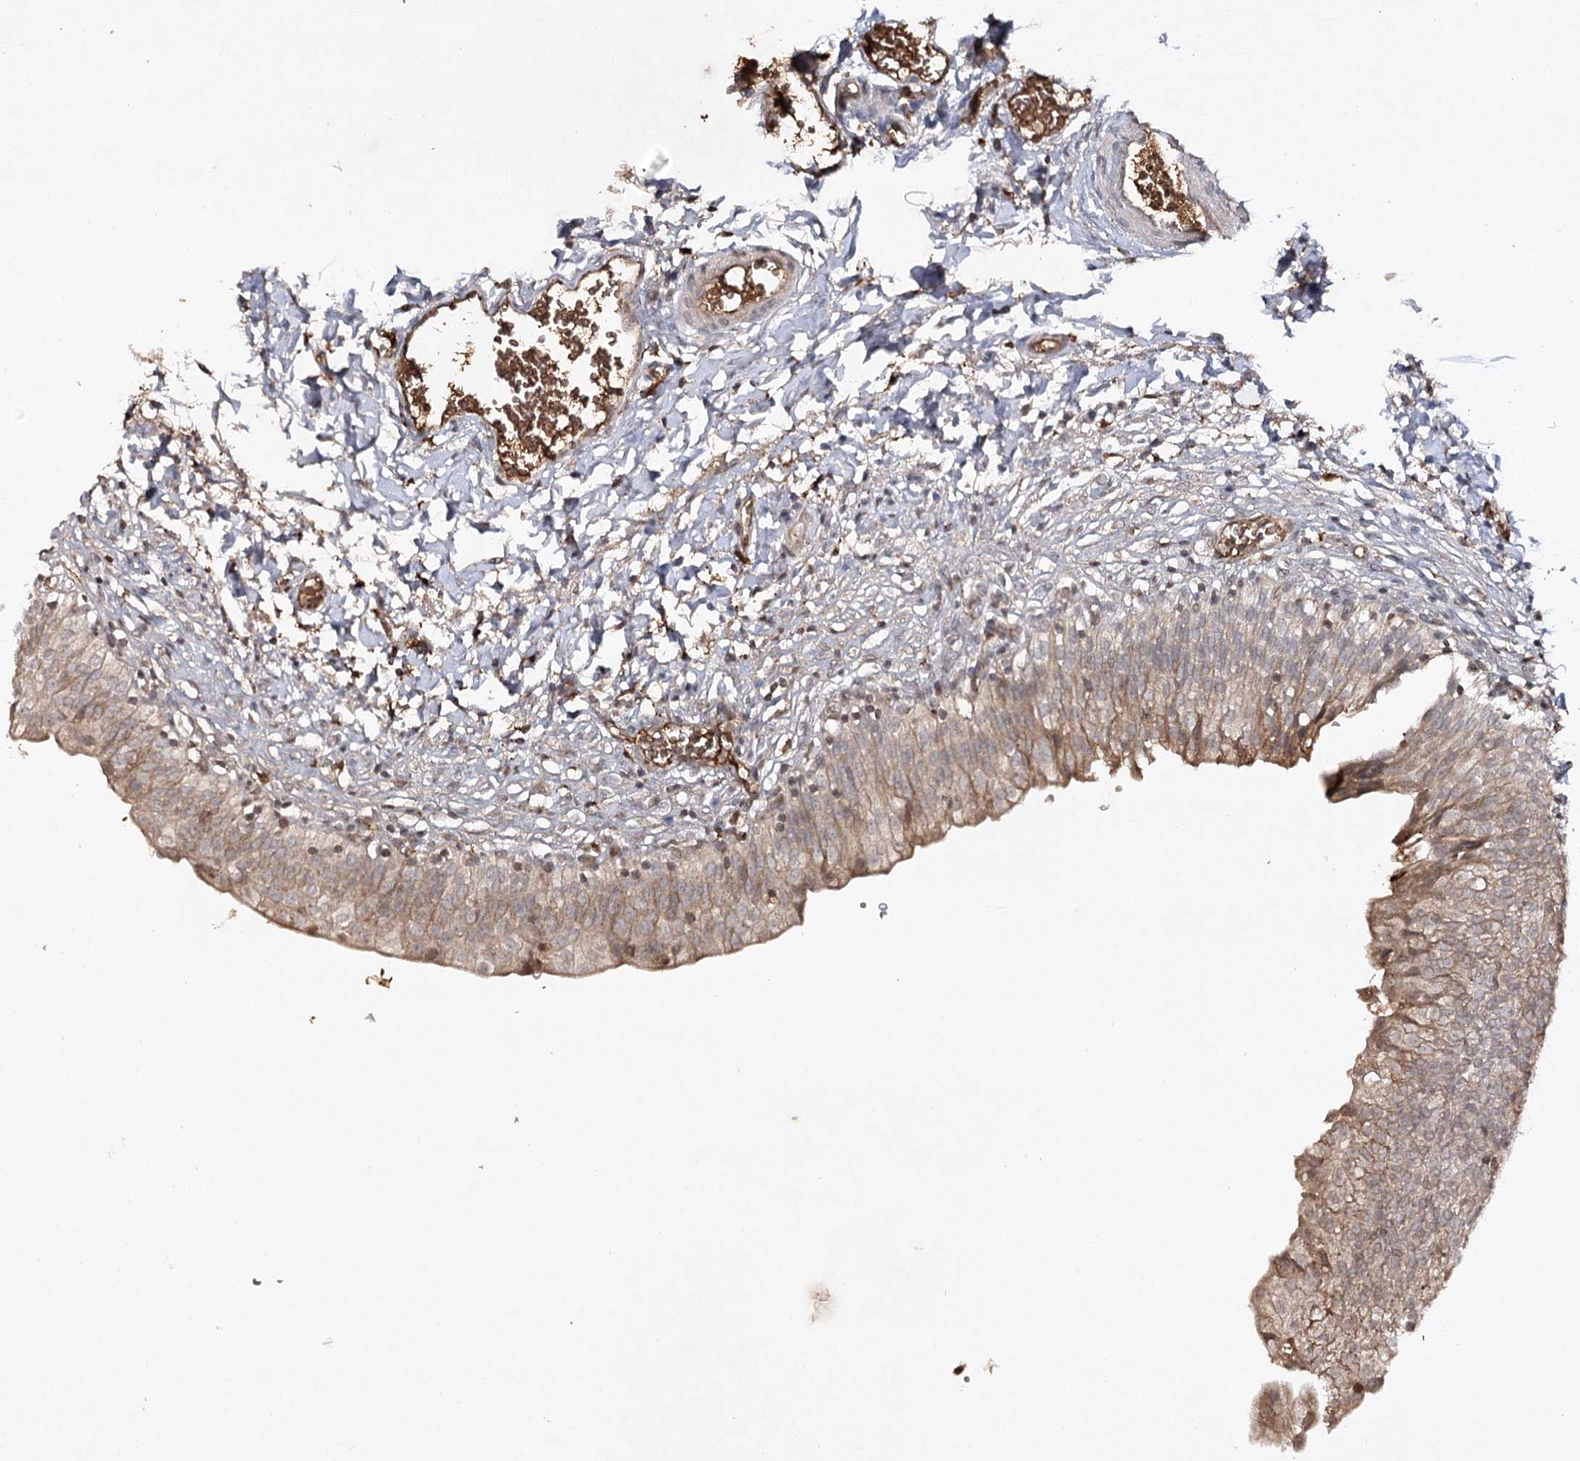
{"staining": {"intensity": "weak", "quantity": "25%-75%", "location": "cytoplasmic/membranous"}, "tissue": "urinary bladder", "cell_type": "Urothelial cells", "image_type": "normal", "snomed": [{"axis": "morphology", "description": "Normal tissue, NOS"}, {"axis": "topography", "description": "Urinary bladder"}], "caption": "A photomicrograph showing weak cytoplasmic/membranous expression in about 25%-75% of urothelial cells in benign urinary bladder, as visualized by brown immunohistochemical staining.", "gene": "CYP2B6", "patient": {"sex": "male", "age": 55}}